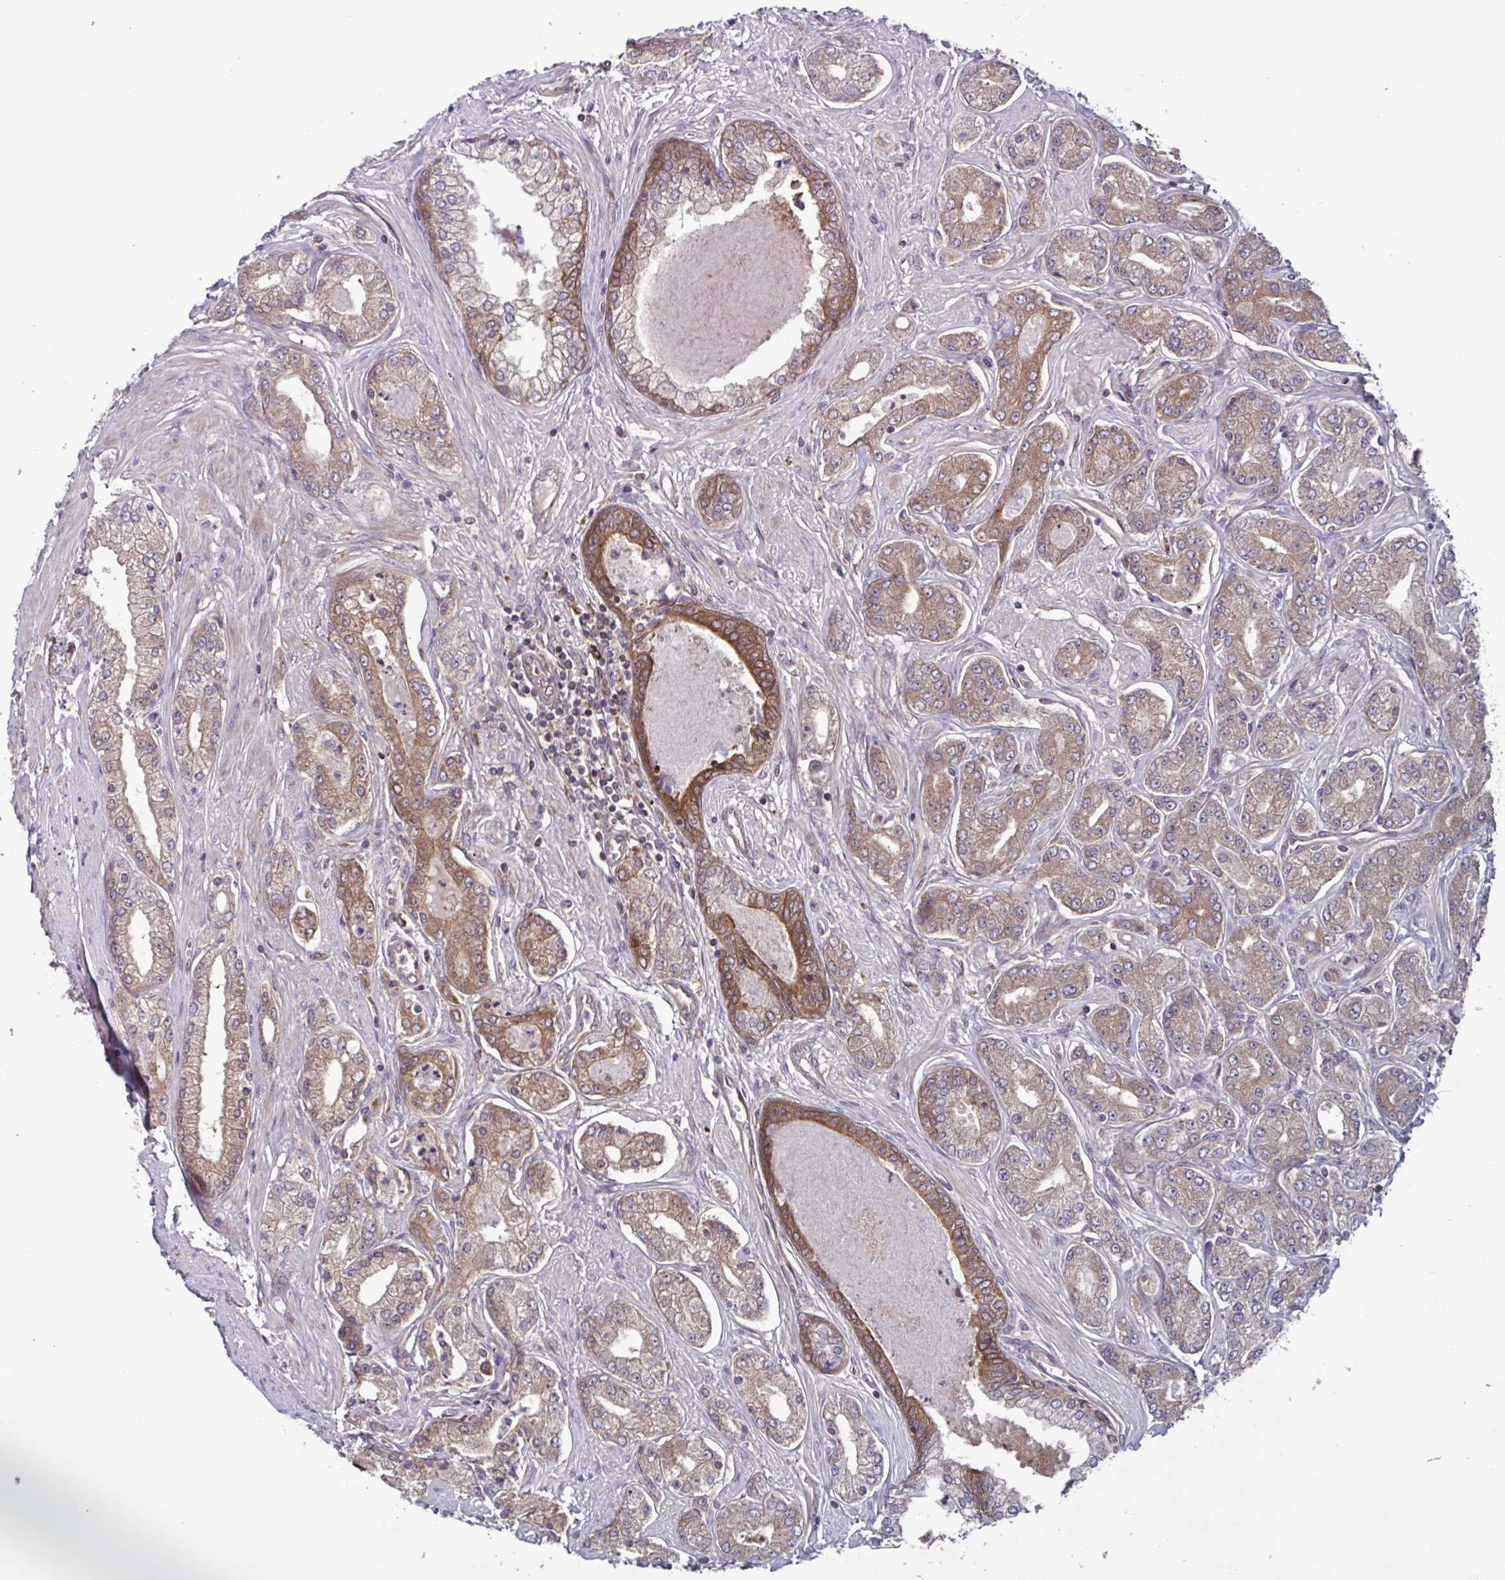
{"staining": {"intensity": "moderate", "quantity": ">75%", "location": "cytoplasmic/membranous"}, "tissue": "prostate cancer", "cell_type": "Tumor cells", "image_type": "cancer", "snomed": [{"axis": "morphology", "description": "Adenocarcinoma, High grade"}, {"axis": "topography", "description": "Prostate"}], "caption": "Immunohistochemistry (IHC) (DAB) staining of human adenocarcinoma (high-grade) (prostate) exhibits moderate cytoplasmic/membranous protein expression in about >75% of tumor cells.", "gene": "GLTP", "patient": {"sex": "male", "age": 66}}